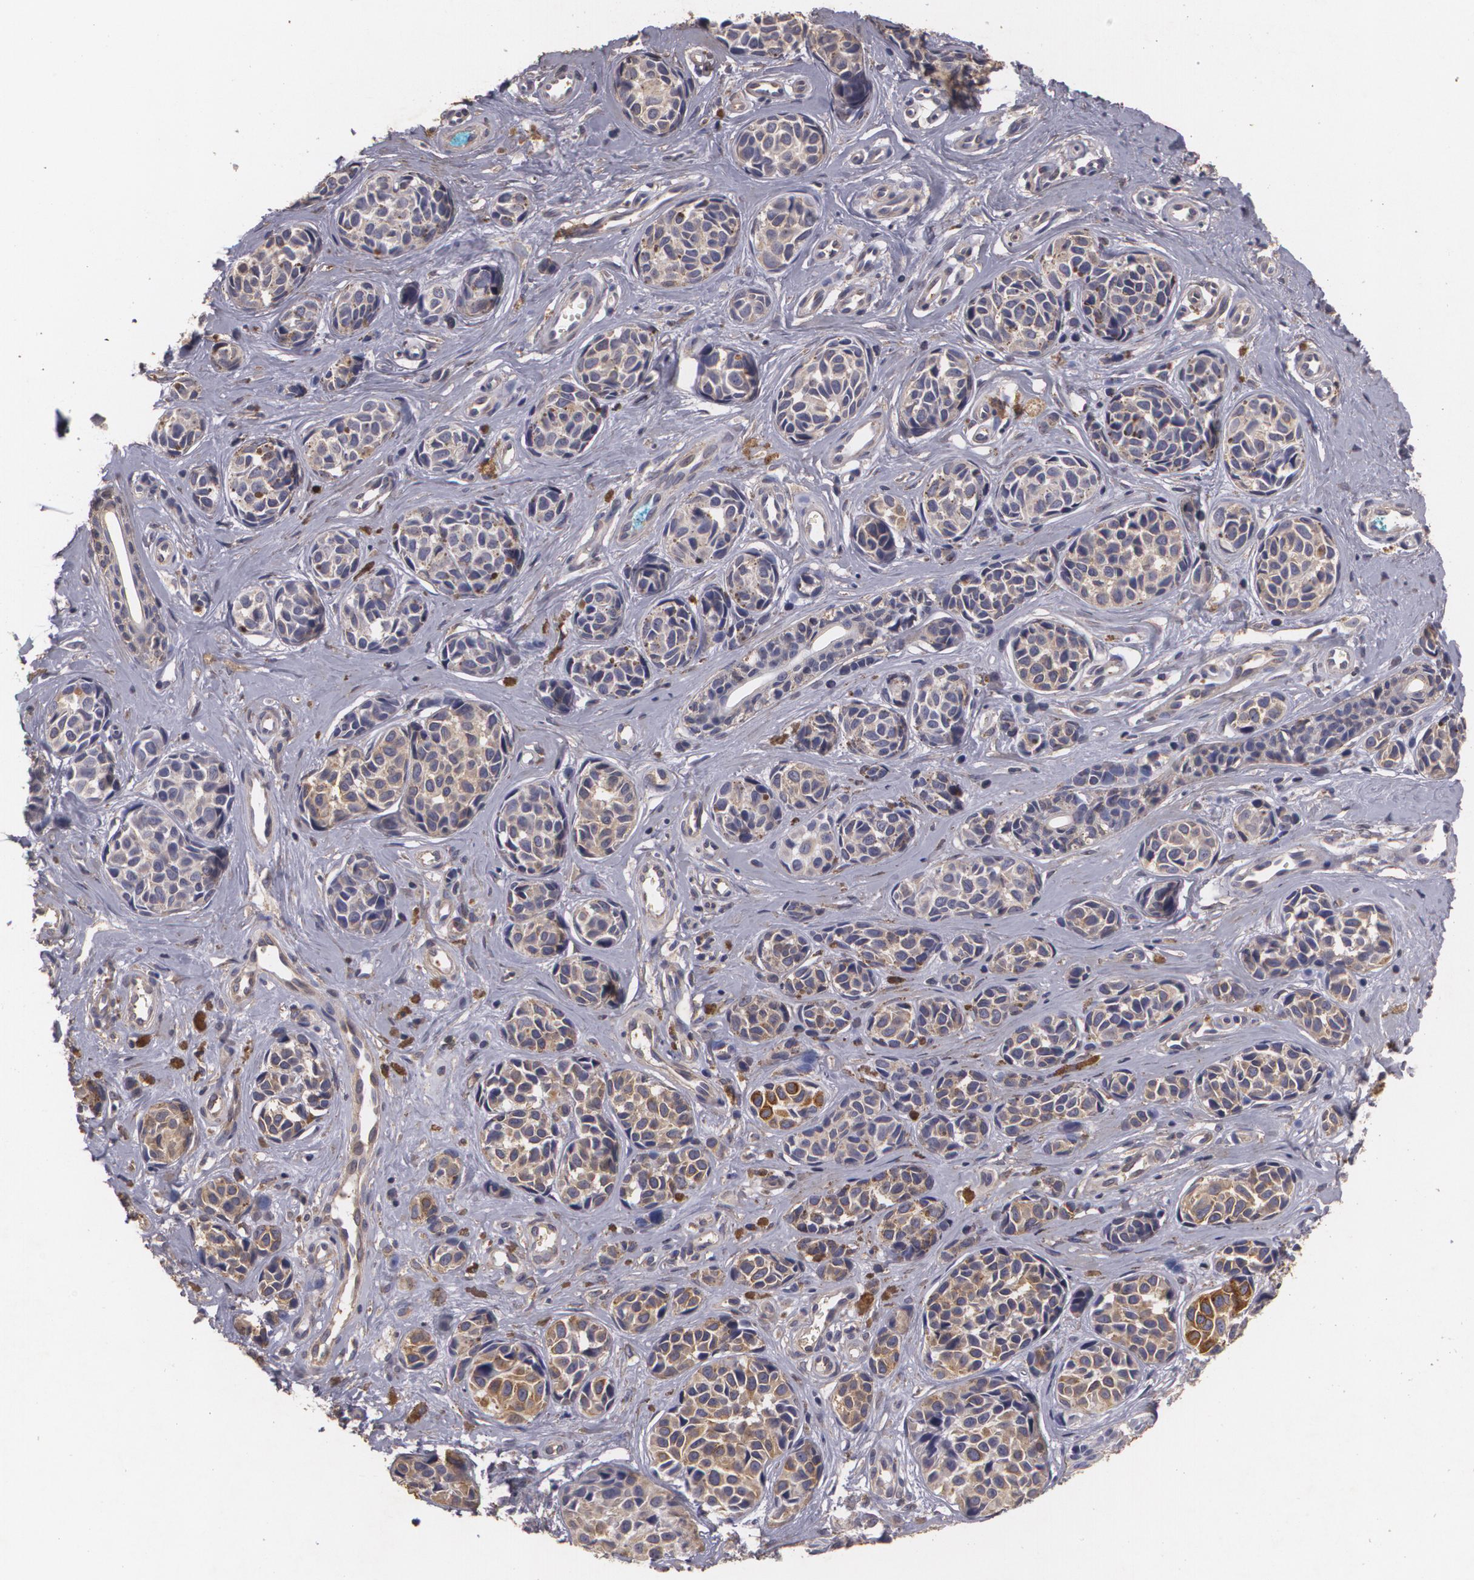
{"staining": {"intensity": "weak", "quantity": ">75%", "location": "cytoplasmic/membranous"}, "tissue": "melanoma", "cell_type": "Tumor cells", "image_type": "cancer", "snomed": [{"axis": "morphology", "description": "Malignant melanoma, NOS"}, {"axis": "topography", "description": "Skin"}], "caption": "Protein analysis of melanoma tissue exhibits weak cytoplasmic/membranous staining in about >75% of tumor cells. Nuclei are stained in blue.", "gene": "KCNA4", "patient": {"sex": "male", "age": 79}}